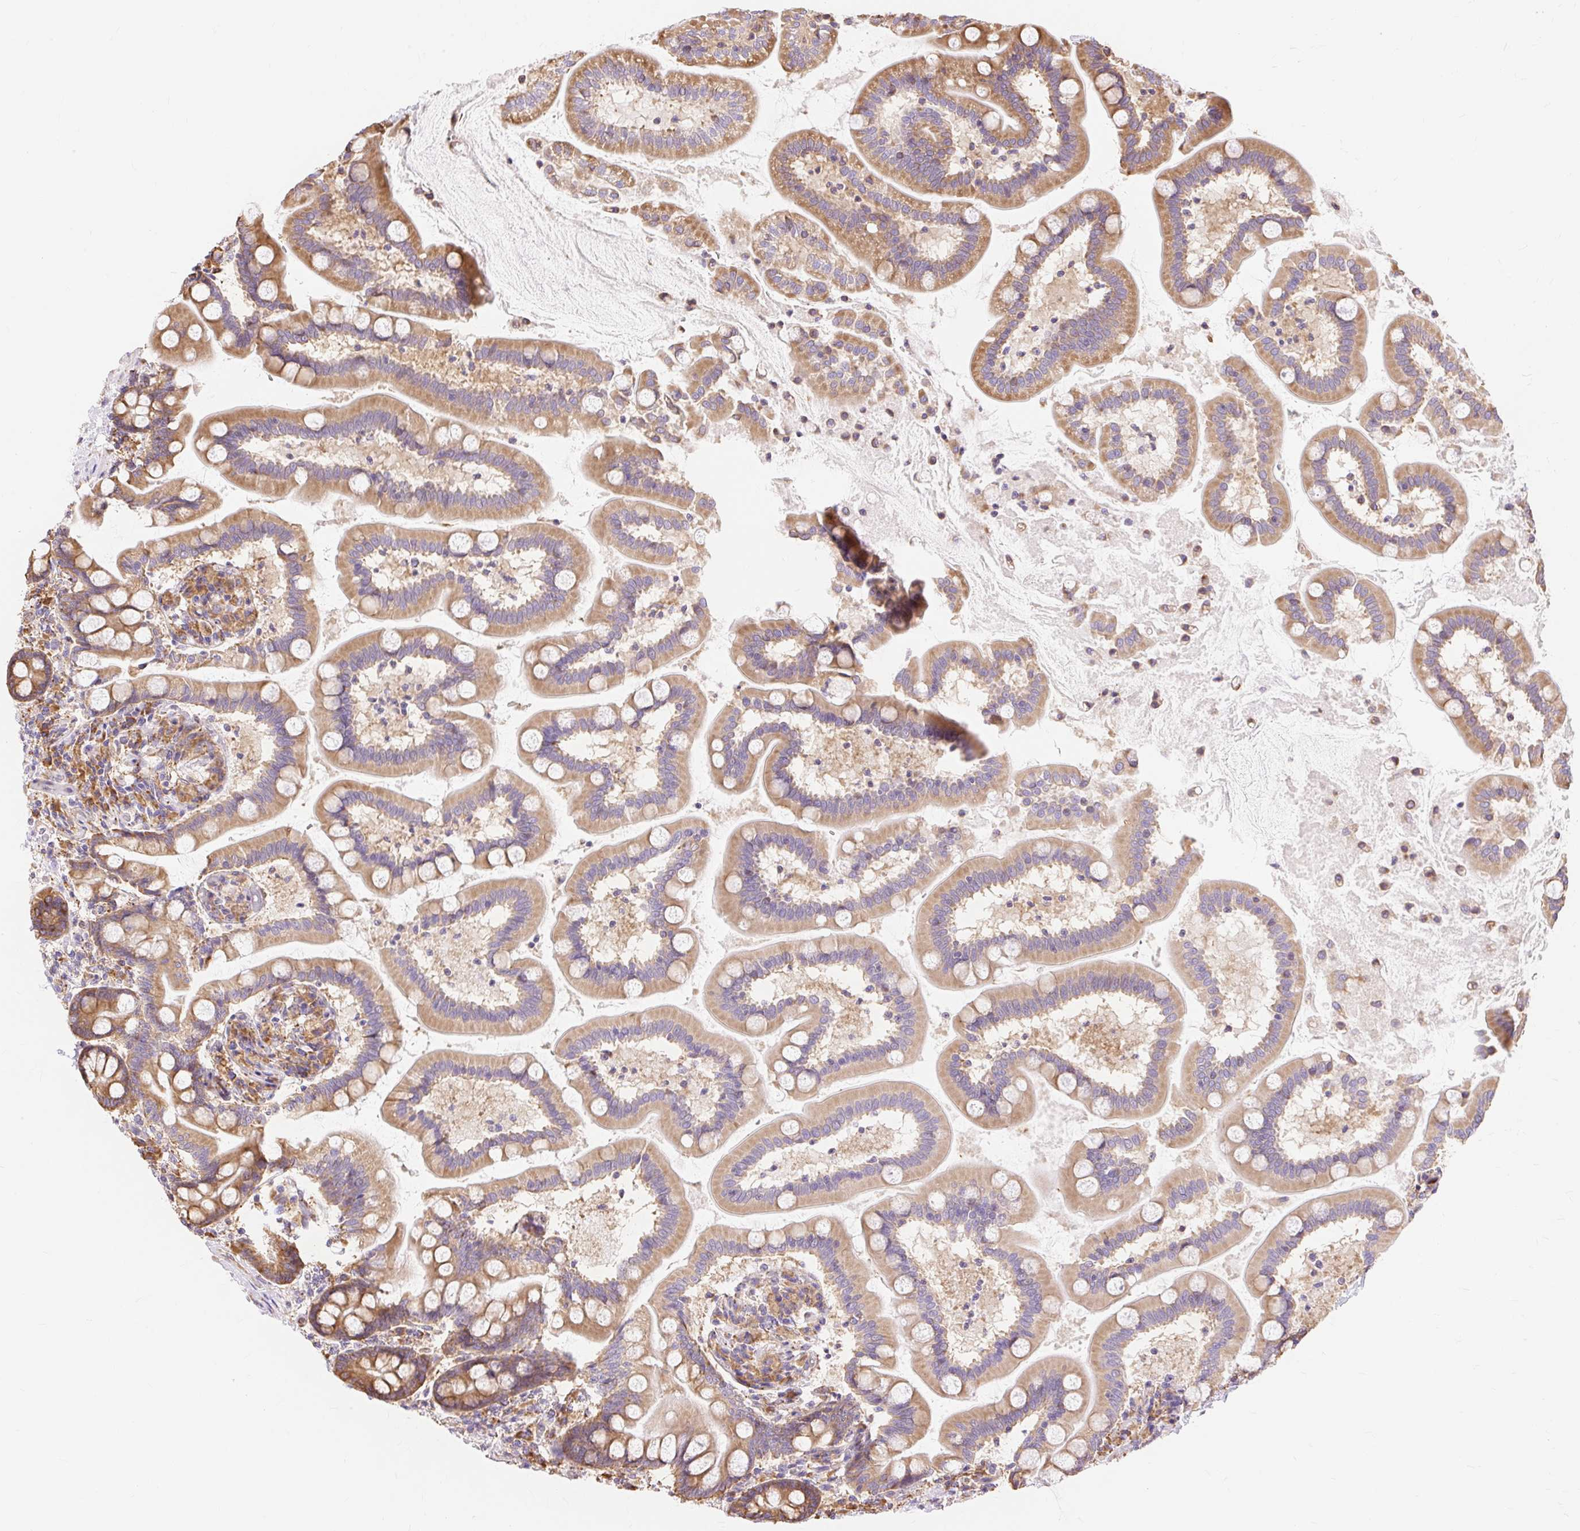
{"staining": {"intensity": "moderate", "quantity": ">75%", "location": "cytoplasmic/membranous"}, "tissue": "small intestine", "cell_type": "Glandular cells", "image_type": "normal", "snomed": [{"axis": "morphology", "description": "Normal tissue, NOS"}, {"axis": "topography", "description": "Small intestine"}], "caption": "Protein positivity by immunohistochemistry (IHC) exhibits moderate cytoplasmic/membranous positivity in about >75% of glandular cells in unremarkable small intestine. Immunohistochemistry (ihc) stains the protein in brown and the nuclei are stained blue.", "gene": "ENSG00000260836", "patient": {"sex": "female", "age": 64}}